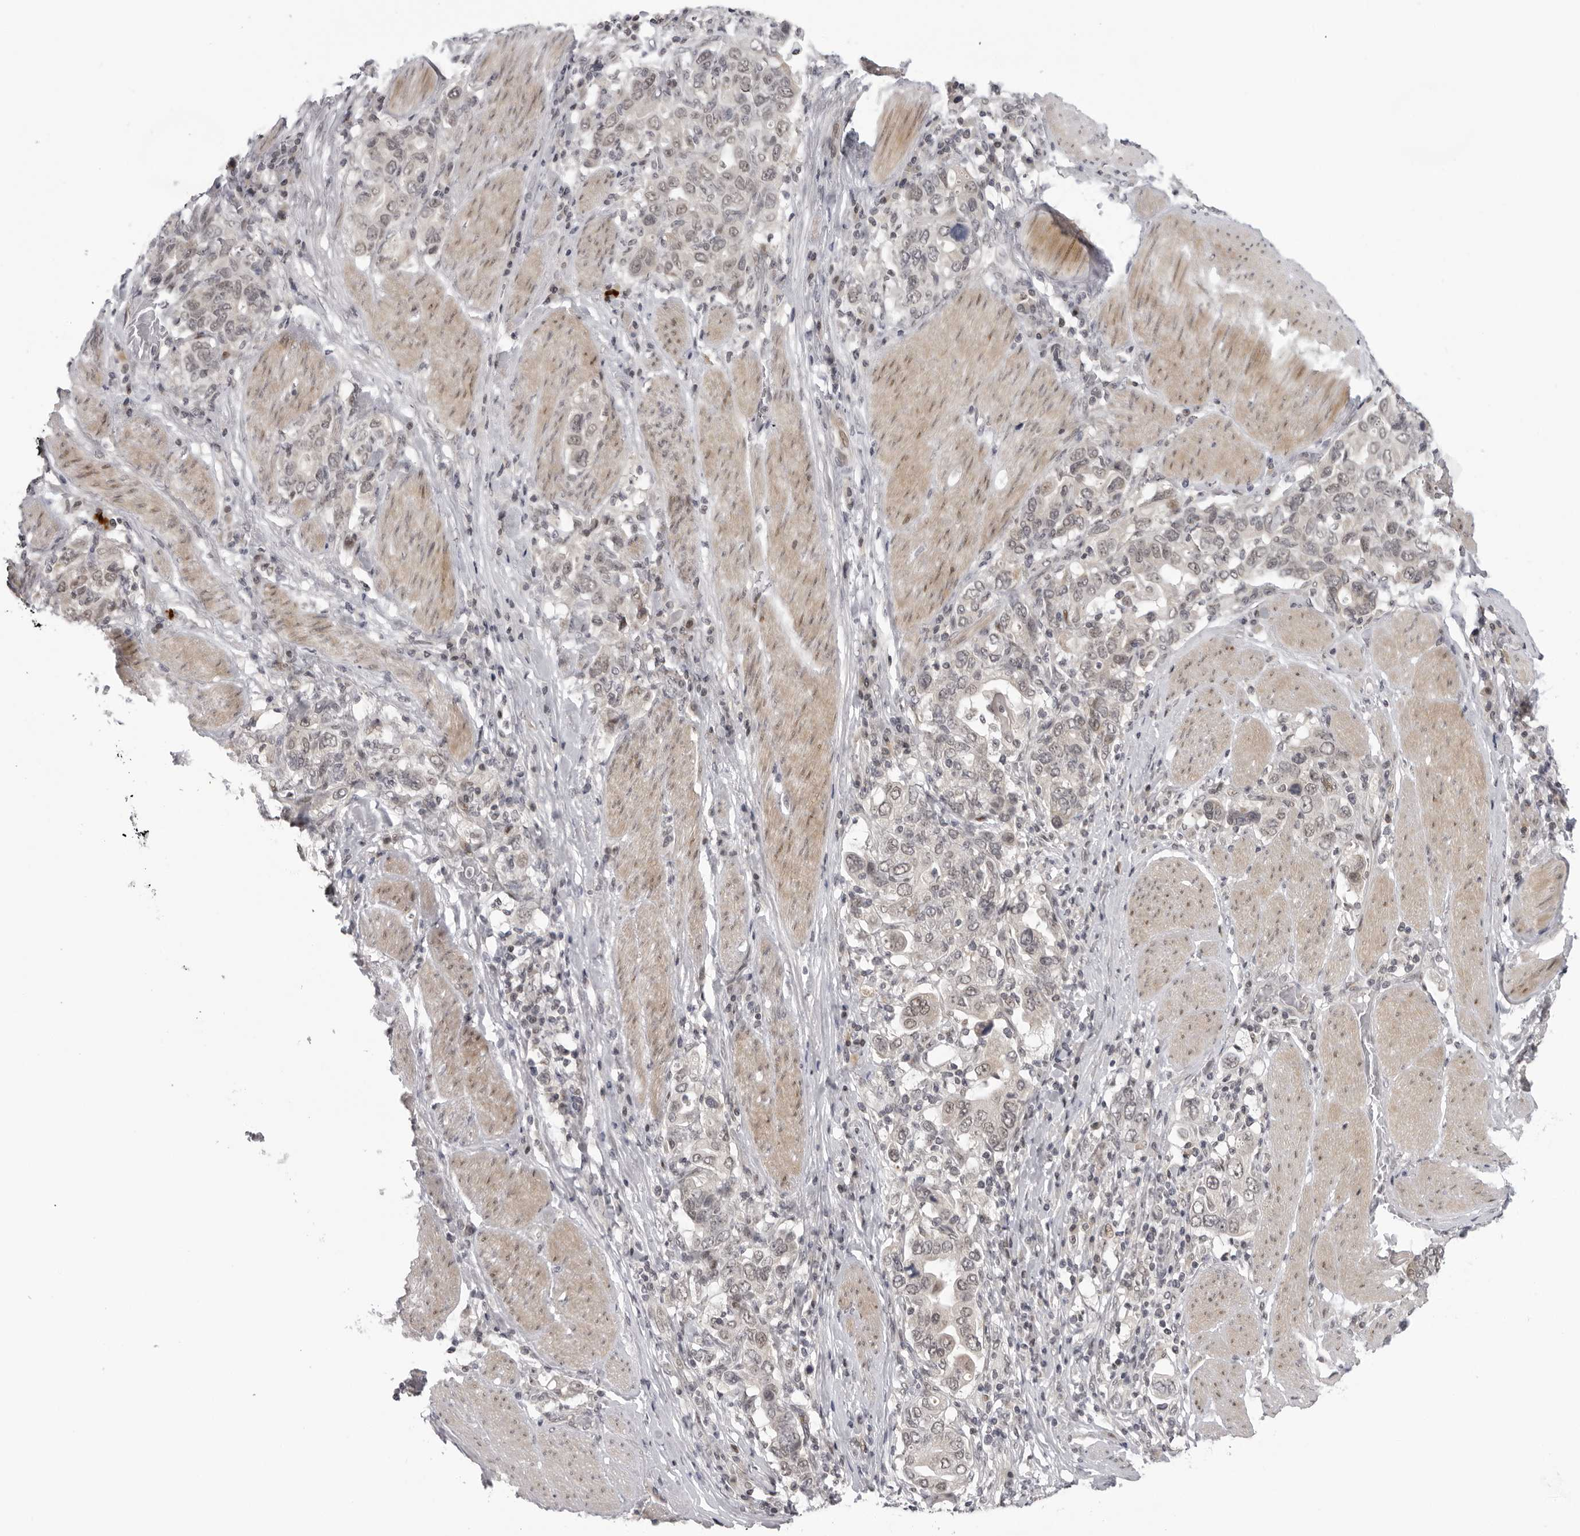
{"staining": {"intensity": "weak", "quantity": "25%-75%", "location": "nuclear"}, "tissue": "stomach cancer", "cell_type": "Tumor cells", "image_type": "cancer", "snomed": [{"axis": "morphology", "description": "Adenocarcinoma, NOS"}, {"axis": "topography", "description": "Stomach, upper"}], "caption": "Immunohistochemistry (IHC) histopathology image of neoplastic tissue: stomach cancer stained using IHC demonstrates low levels of weak protein expression localized specifically in the nuclear of tumor cells, appearing as a nuclear brown color.", "gene": "ALPK2", "patient": {"sex": "male", "age": 62}}